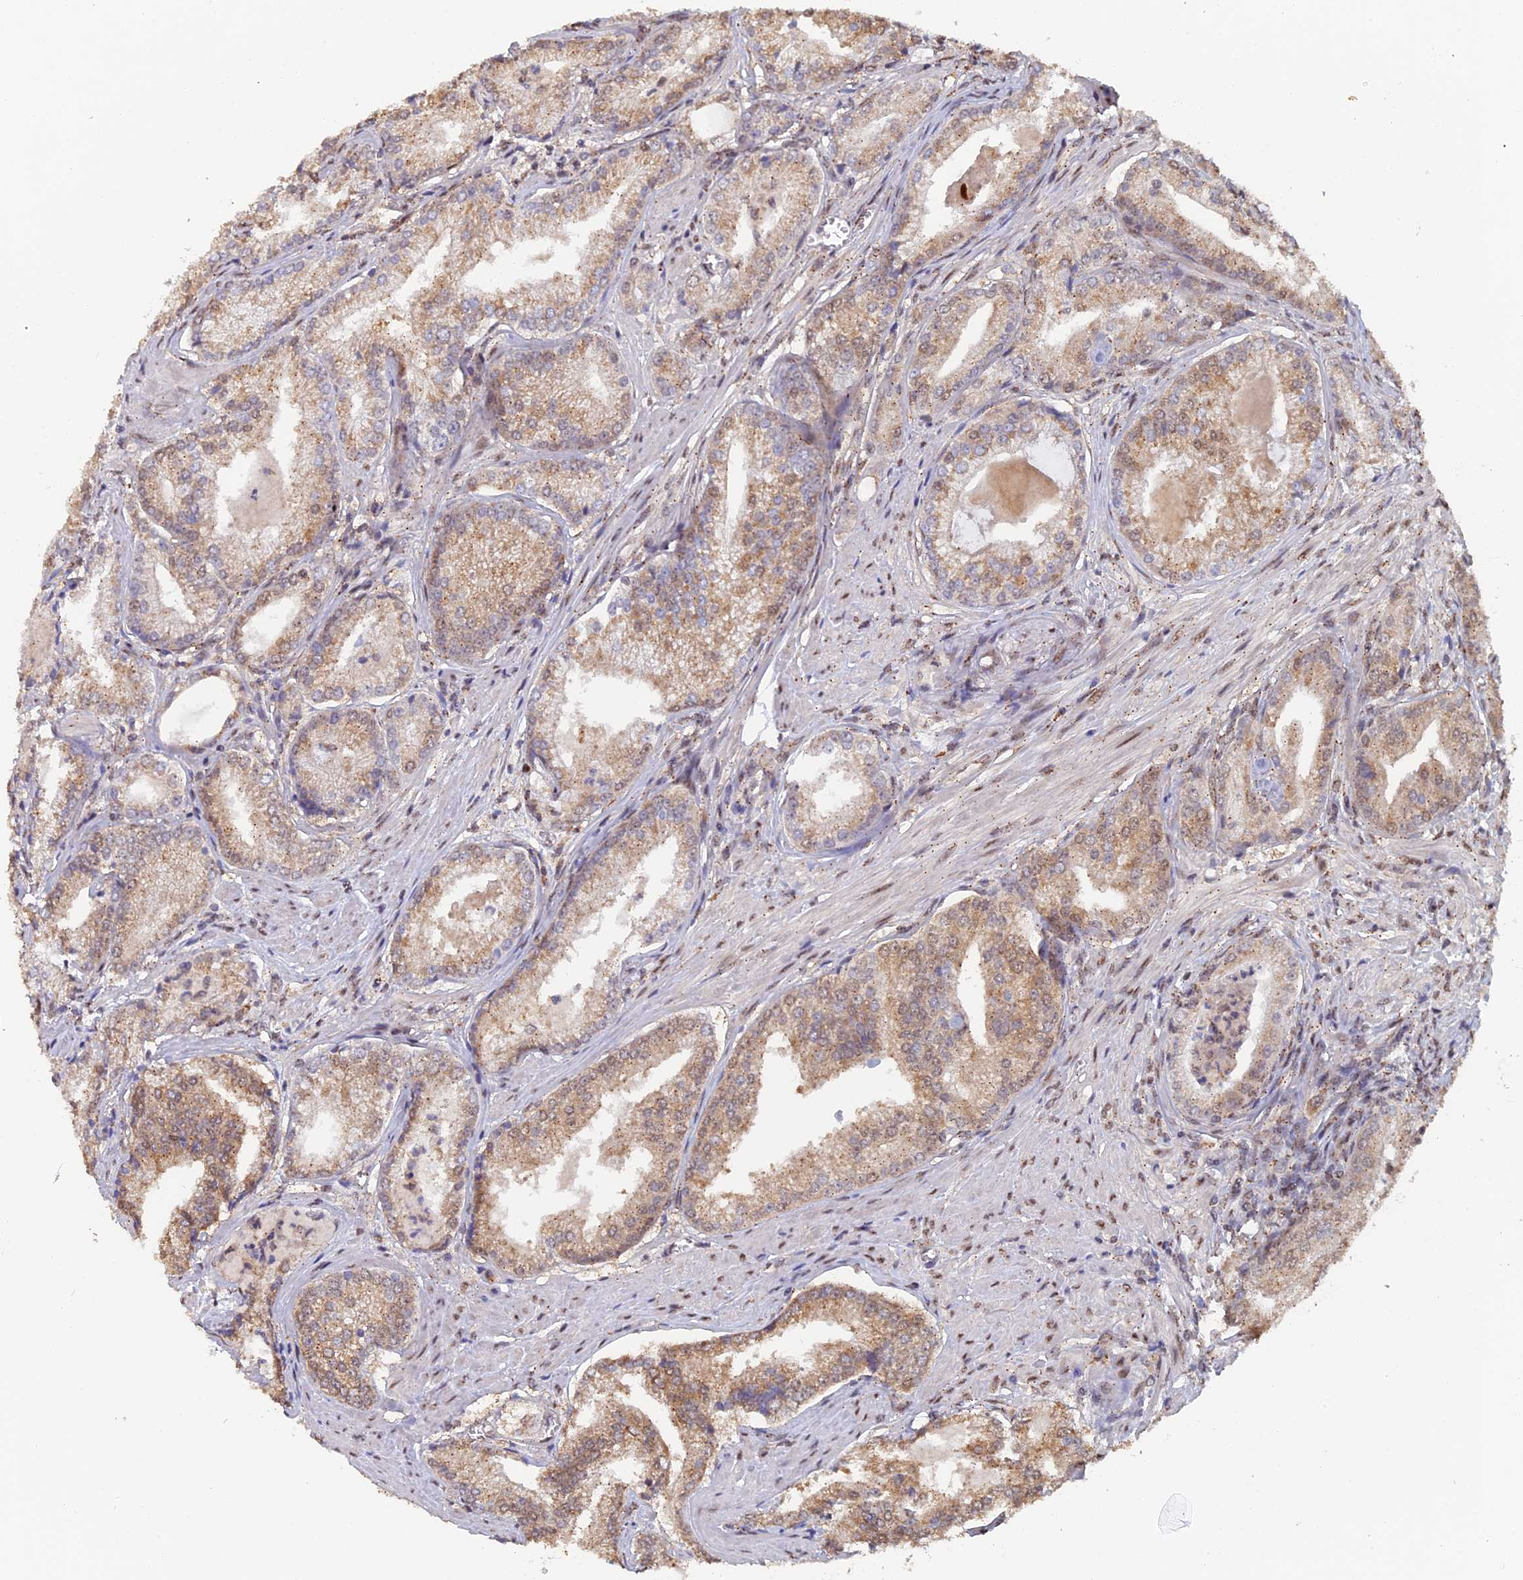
{"staining": {"intensity": "moderate", "quantity": ">75%", "location": "cytoplasmic/membranous"}, "tissue": "prostate cancer", "cell_type": "Tumor cells", "image_type": "cancer", "snomed": [{"axis": "morphology", "description": "Adenocarcinoma, Low grade"}, {"axis": "topography", "description": "Prostate"}], "caption": "The photomicrograph displays immunohistochemical staining of prostate cancer. There is moderate cytoplasmic/membranous staining is present in about >75% of tumor cells. The staining was performed using DAB (3,3'-diaminobenzidine), with brown indicating positive protein expression. Nuclei are stained blue with hematoxylin.", "gene": "PIGQ", "patient": {"sex": "male", "age": 54}}